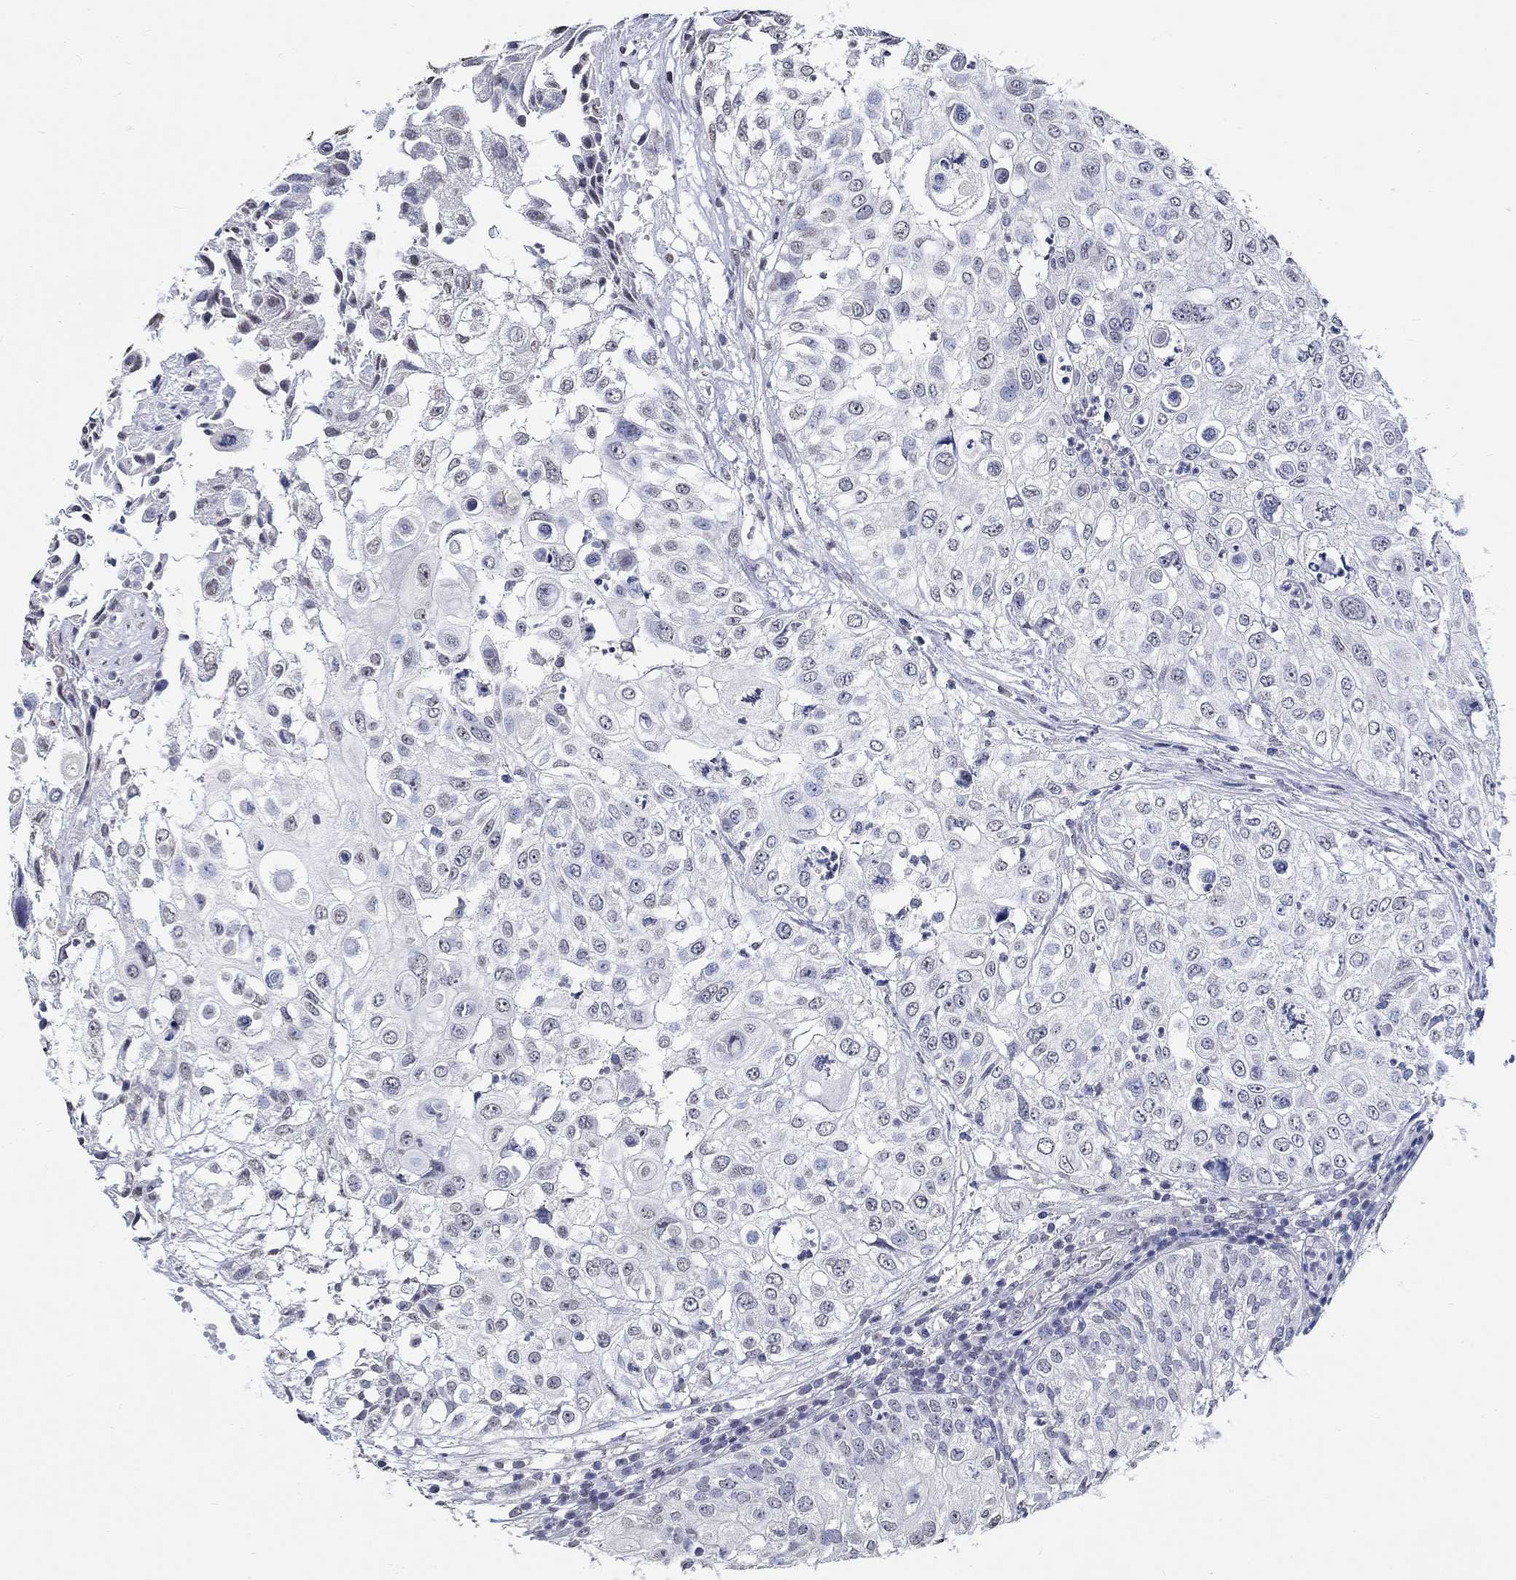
{"staining": {"intensity": "negative", "quantity": "none", "location": "none"}, "tissue": "urothelial cancer", "cell_type": "Tumor cells", "image_type": "cancer", "snomed": [{"axis": "morphology", "description": "Urothelial carcinoma, High grade"}, {"axis": "topography", "description": "Urinary bladder"}], "caption": "The photomicrograph displays no significant positivity in tumor cells of urothelial carcinoma (high-grade). (DAB immunohistochemistry (IHC) with hematoxylin counter stain).", "gene": "PDE1B", "patient": {"sex": "female", "age": 79}}